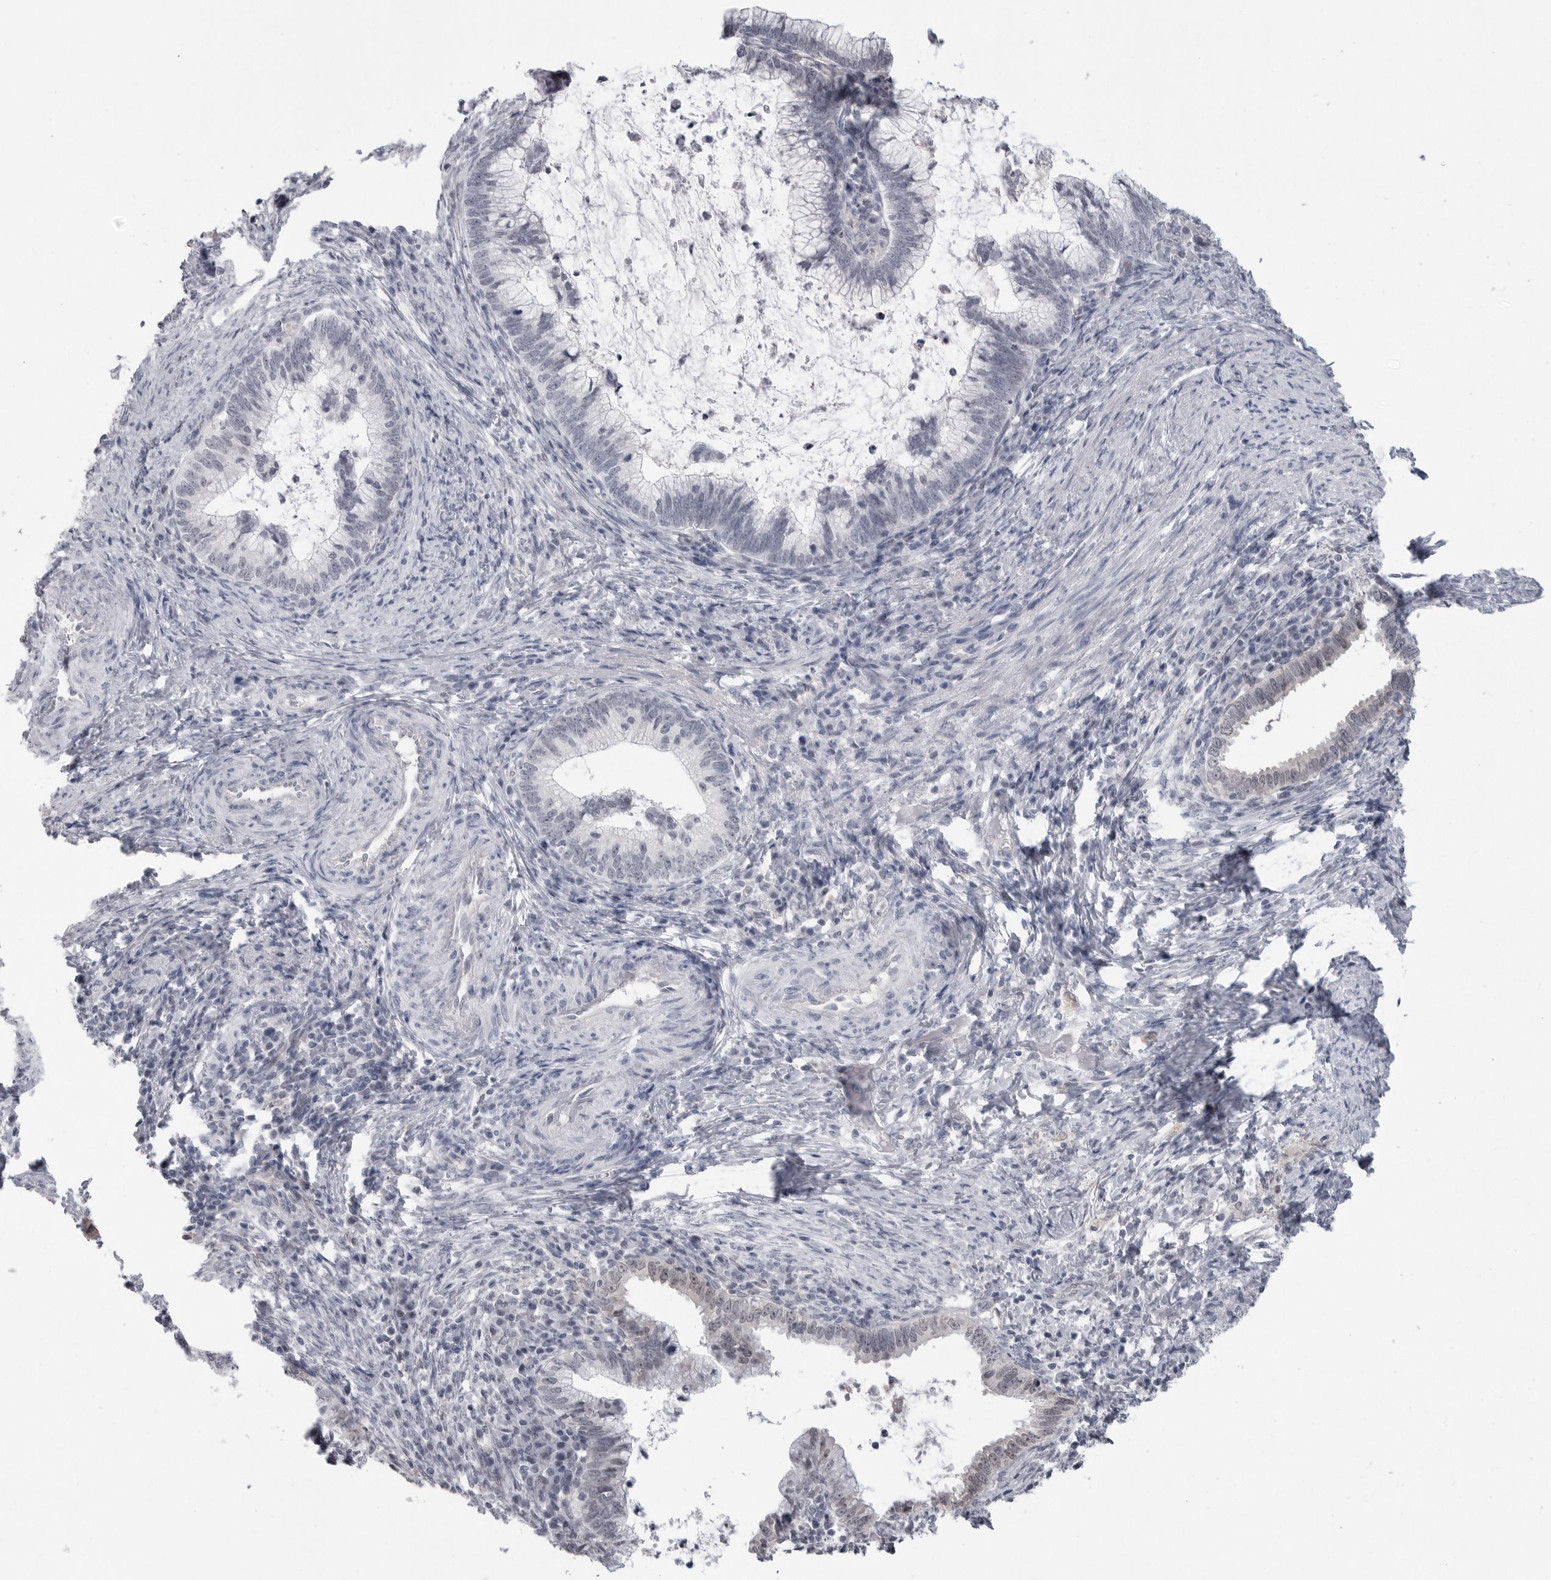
{"staining": {"intensity": "negative", "quantity": "none", "location": "none"}, "tissue": "cervical cancer", "cell_type": "Tumor cells", "image_type": "cancer", "snomed": [{"axis": "morphology", "description": "Adenocarcinoma, NOS"}, {"axis": "topography", "description": "Cervix"}], "caption": "Immunohistochemical staining of human cervical cancer demonstrates no significant expression in tumor cells. (Stains: DAB (3,3'-diaminobenzidine) immunohistochemistry (IHC) with hematoxylin counter stain, Microscopy: brightfield microscopy at high magnification).", "gene": "PNPO", "patient": {"sex": "female", "age": 36}}